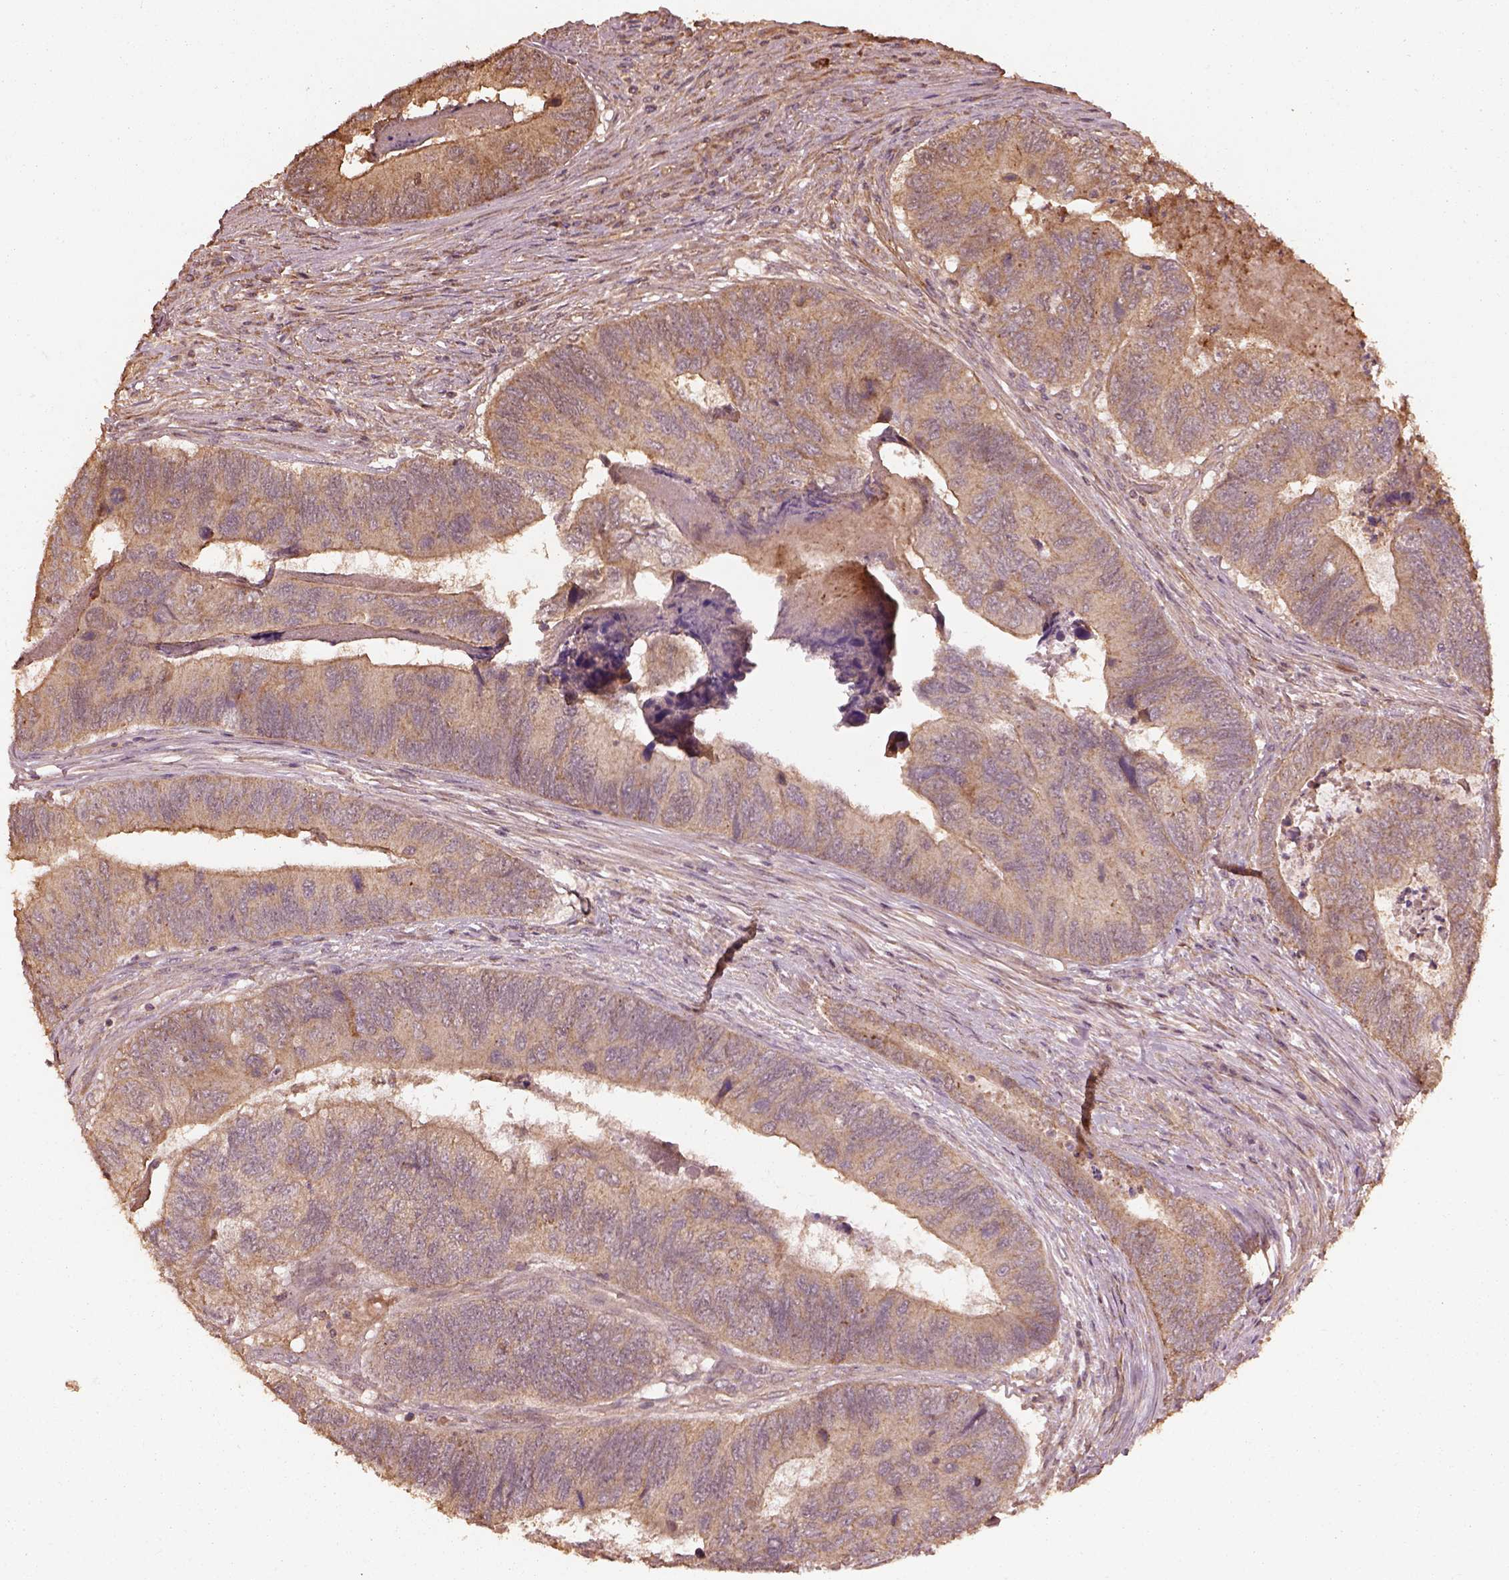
{"staining": {"intensity": "moderate", "quantity": "25%-75%", "location": "cytoplasmic/membranous"}, "tissue": "colorectal cancer", "cell_type": "Tumor cells", "image_type": "cancer", "snomed": [{"axis": "morphology", "description": "Adenocarcinoma, NOS"}, {"axis": "topography", "description": "Colon"}], "caption": "Protein staining demonstrates moderate cytoplasmic/membranous staining in about 25%-75% of tumor cells in colorectal cancer.", "gene": "METTL4", "patient": {"sex": "female", "age": 67}}